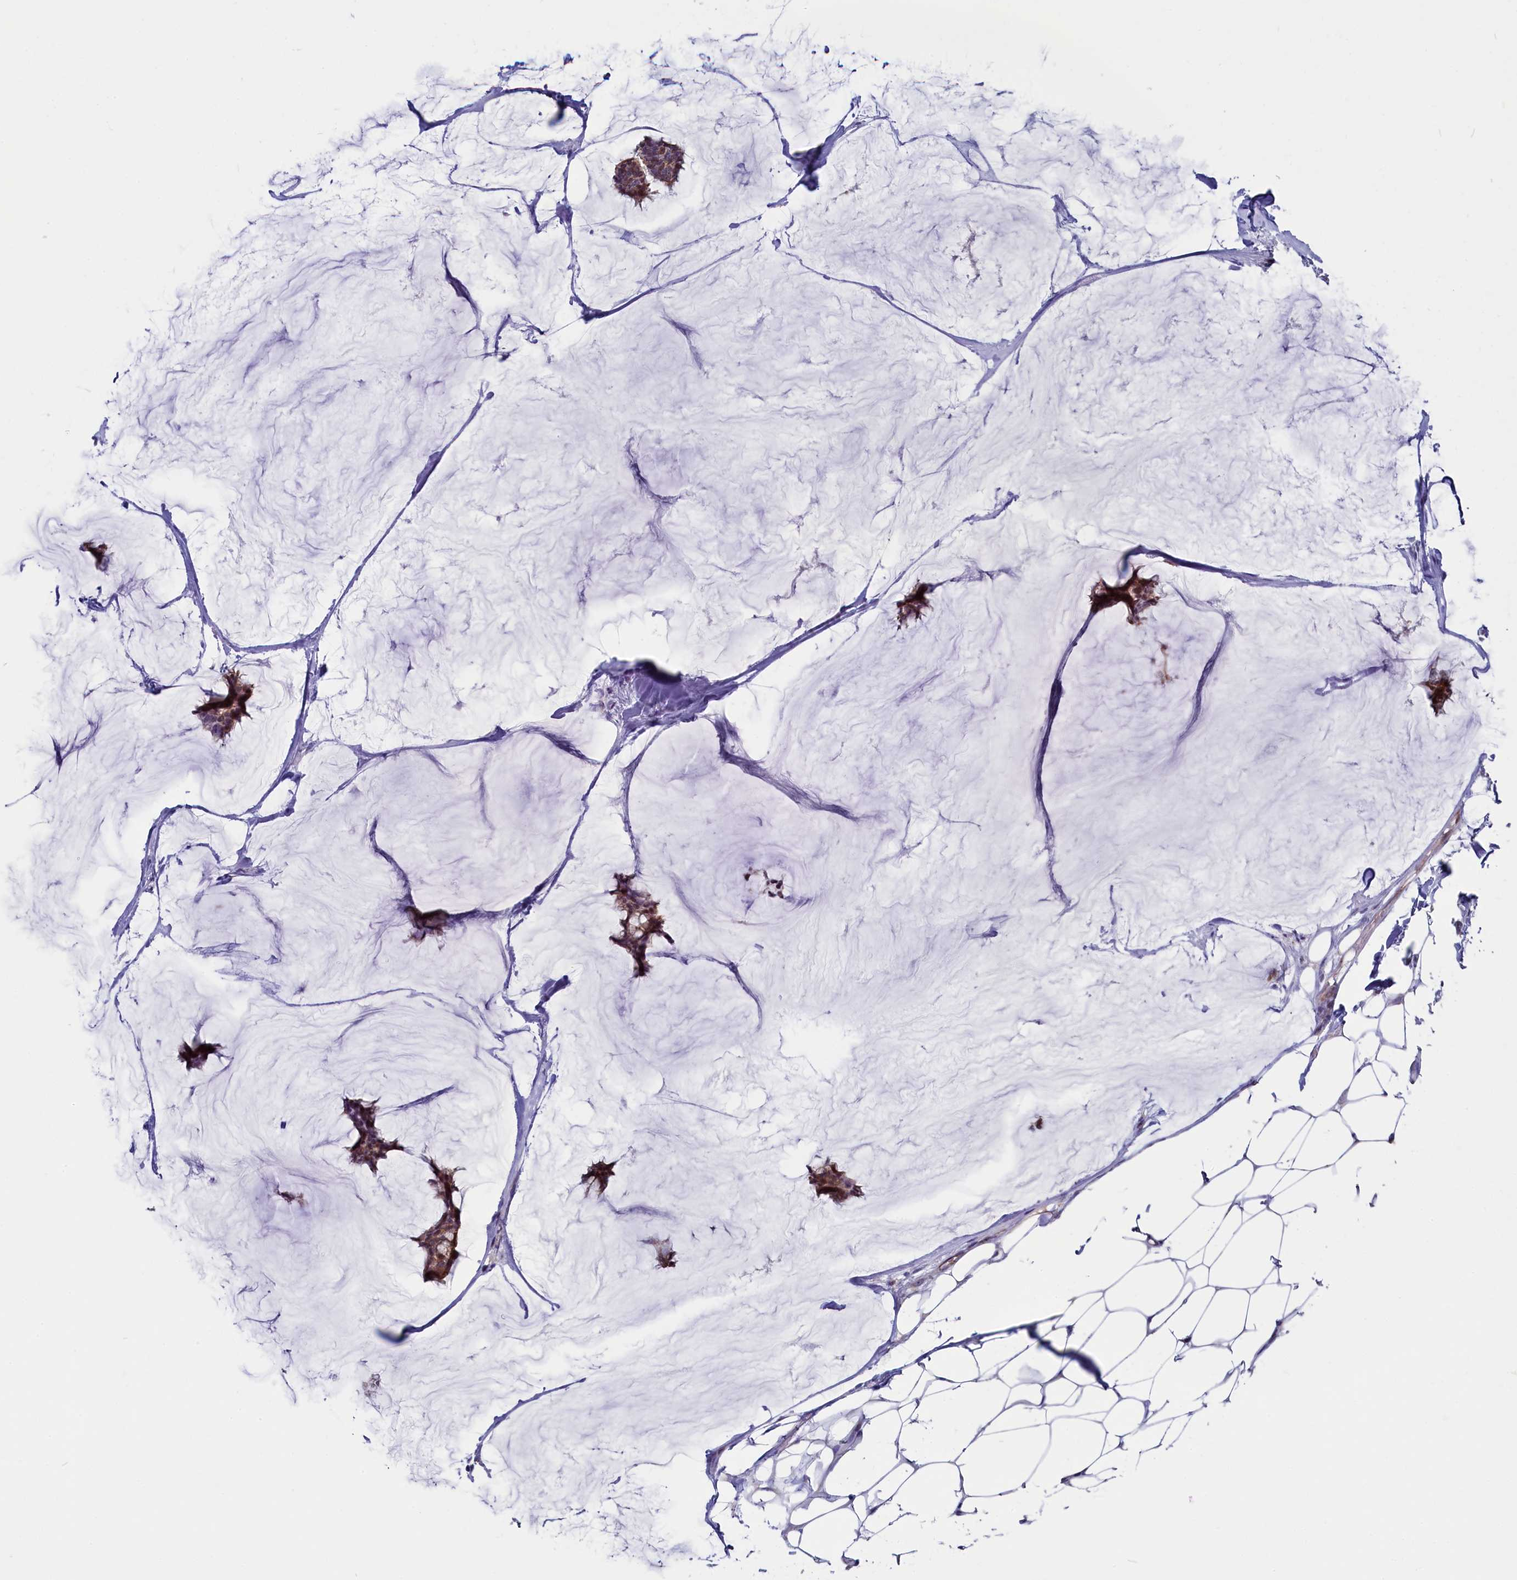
{"staining": {"intensity": "moderate", "quantity": ">75%", "location": "cytoplasmic/membranous"}, "tissue": "breast cancer", "cell_type": "Tumor cells", "image_type": "cancer", "snomed": [{"axis": "morphology", "description": "Duct carcinoma"}, {"axis": "topography", "description": "Breast"}], "caption": "High-power microscopy captured an IHC photomicrograph of invasive ductal carcinoma (breast), revealing moderate cytoplasmic/membranous staining in approximately >75% of tumor cells.", "gene": "CIAPIN1", "patient": {"sex": "female", "age": 93}}